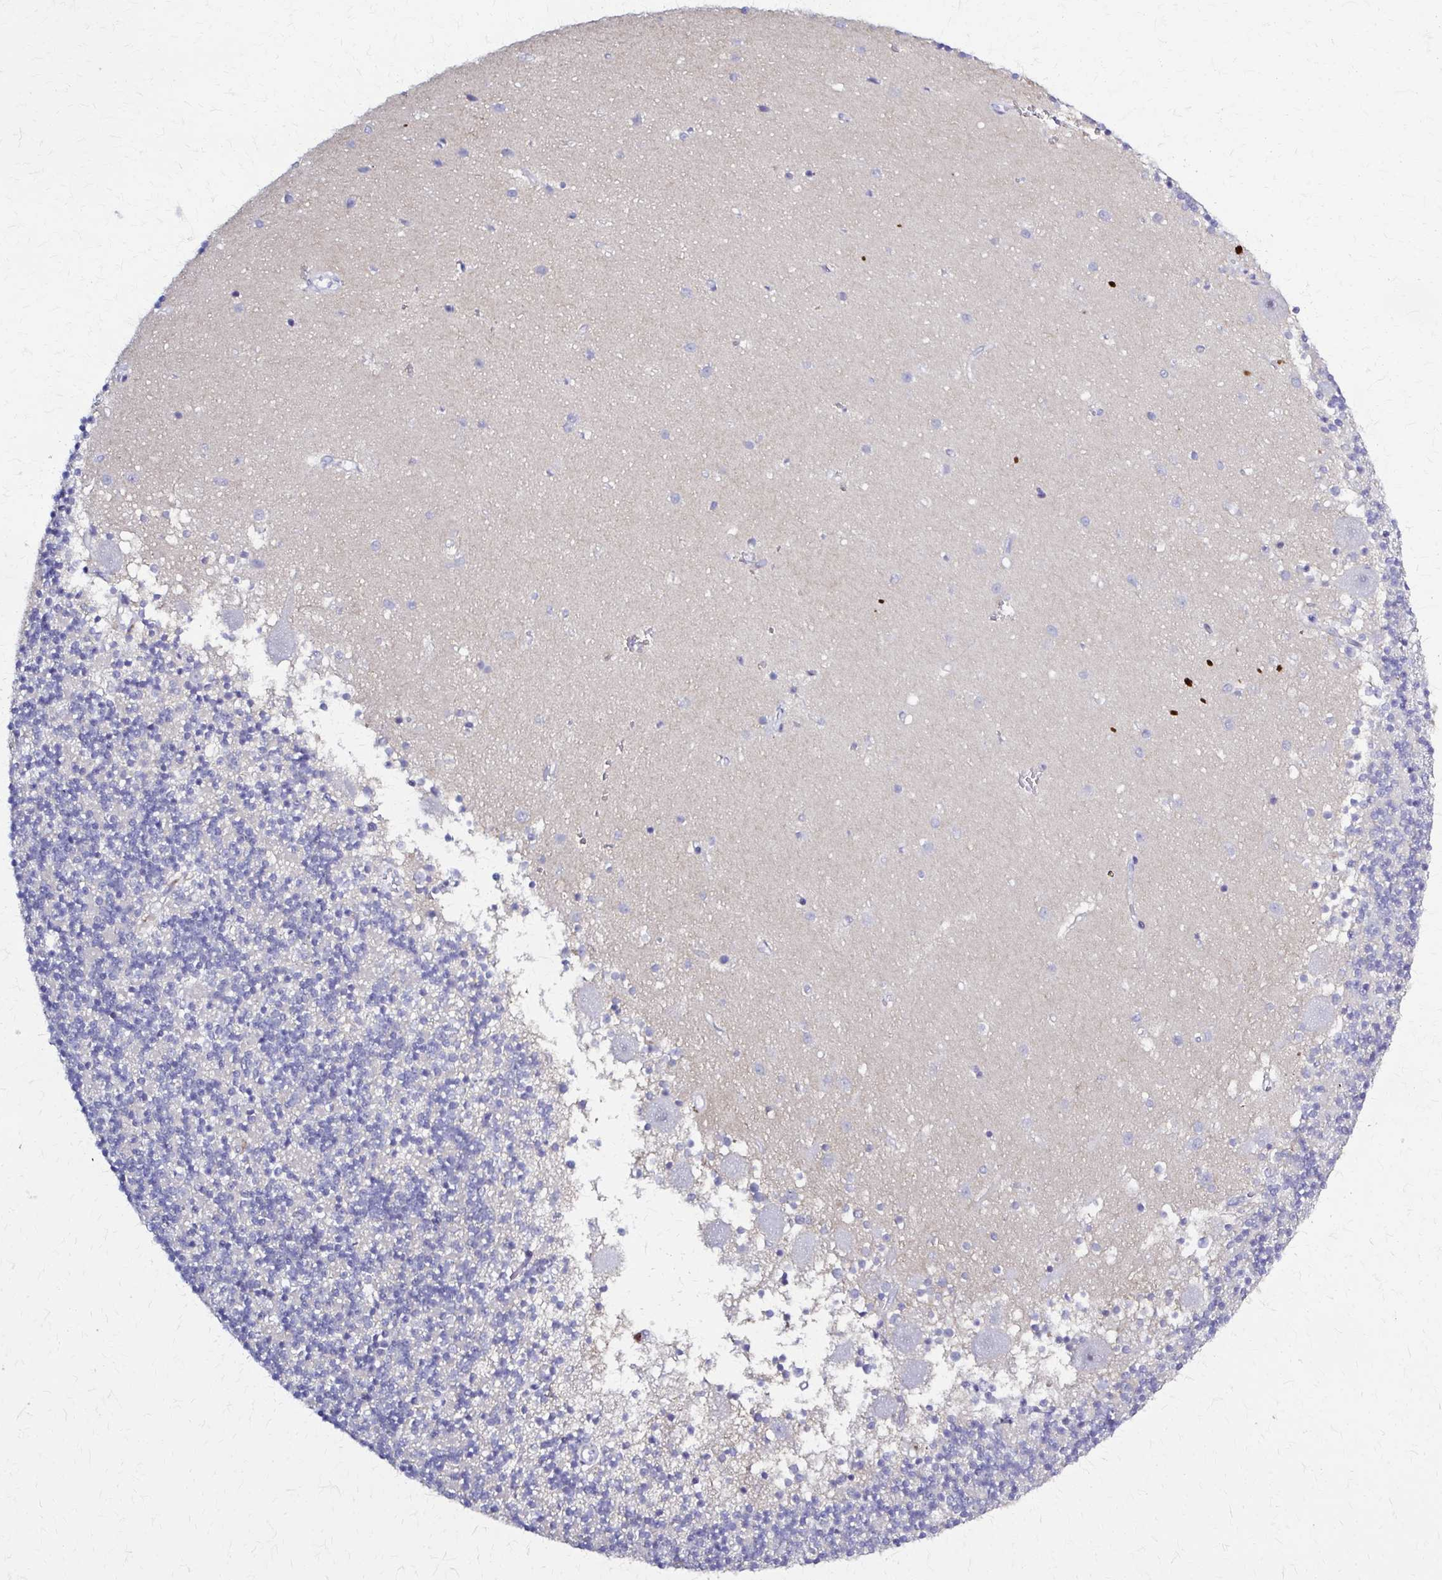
{"staining": {"intensity": "negative", "quantity": "none", "location": "none"}, "tissue": "cerebellum", "cell_type": "Cells in granular layer", "image_type": "normal", "snomed": [{"axis": "morphology", "description": "Normal tissue, NOS"}, {"axis": "topography", "description": "Cerebellum"}], "caption": "Immunohistochemistry micrograph of benign human cerebellum stained for a protein (brown), which demonstrates no expression in cells in granular layer. (Immunohistochemistry (ihc), brightfield microscopy, high magnification).", "gene": "RHOBTB2", "patient": {"sex": "male", "age": 54}}